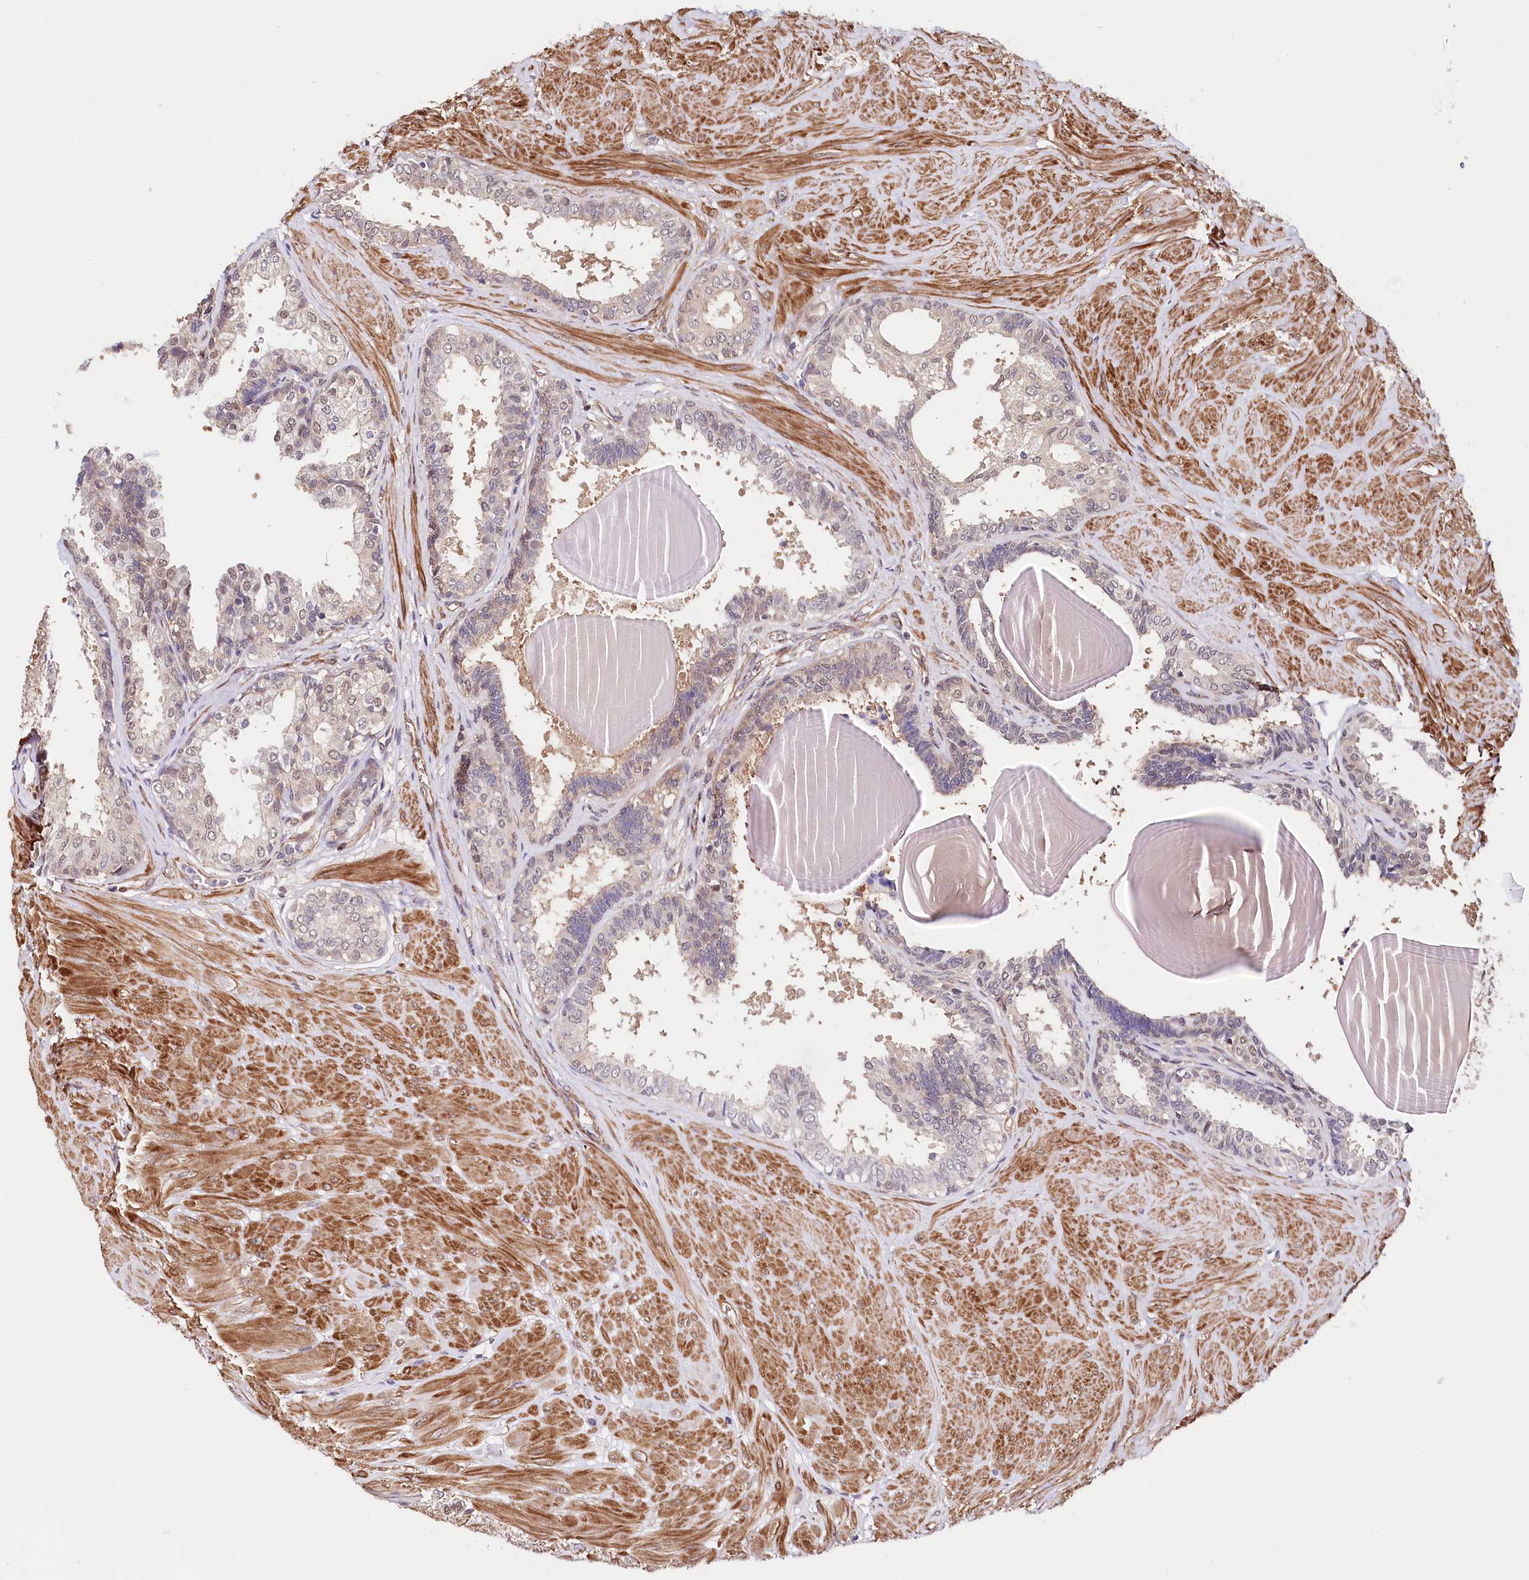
{"staining": {"intensity": "weak", "quantity": "<25%", "location": "nuclear"}, "tissue": "prostate", "cell_type": "Glandular cells", "image_type": "normal", "snomed": [{"axis": "morphology", "description": "Normal tissue, NOS"}, {"axis": "topography", "description": "Prostate"}], "caption": "A high-resolution photomicrograph shows IHC staining of benign prostate, which demonstrates no significant positivity in glandular cells.", "gene": "PPP2R5B", "patient": {"sex": "male", "age": 48}}